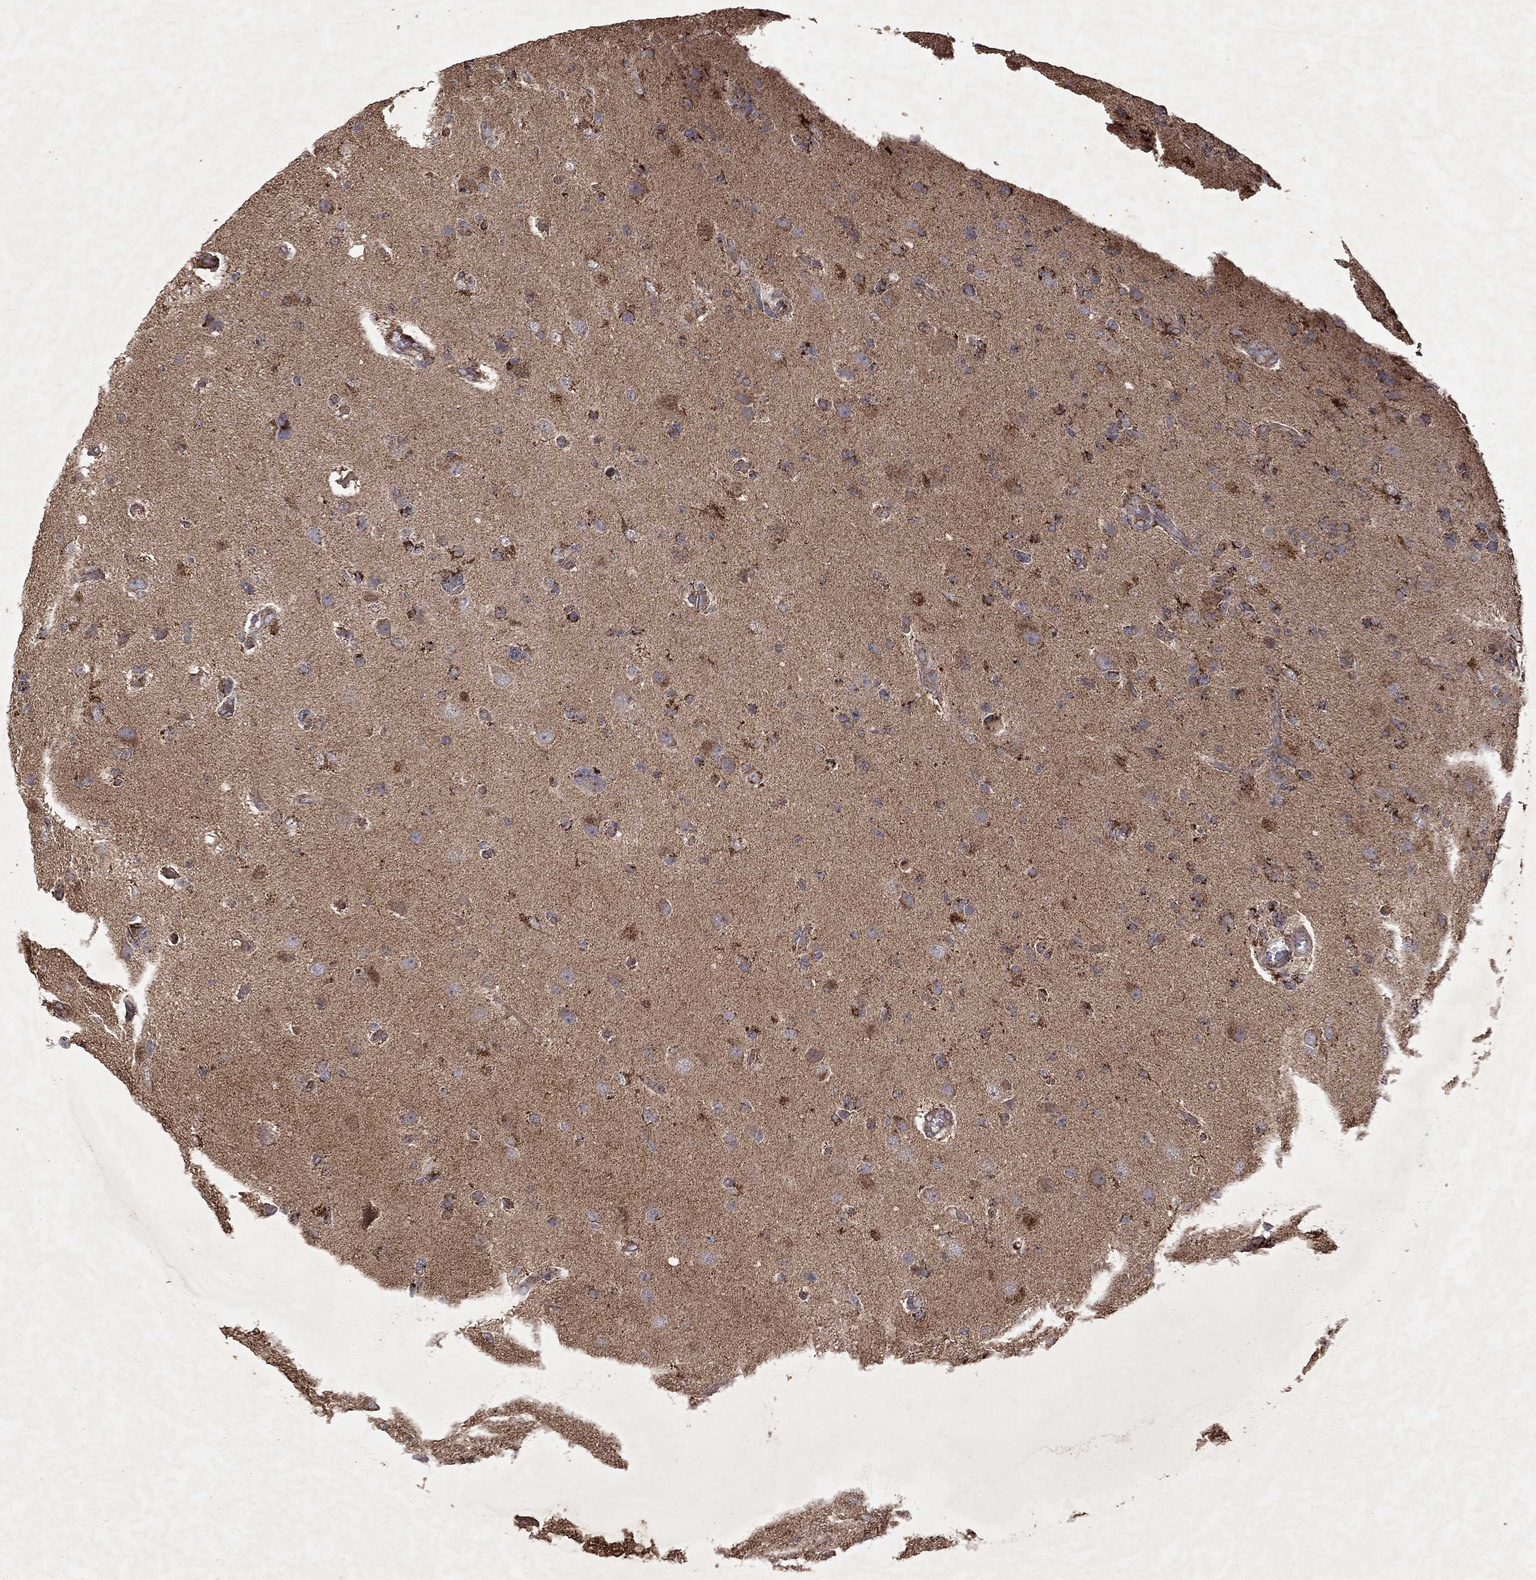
{"staining": {"intensity": "strong", "quantity": "<25%", "location": "cytoplasmic/membranous"}, "tissue": "glioma", "cell_type": "Tumor cells", "image_type": "cancer", "snomed": [{"axis": "morphology", "description": "Glioma, malignant, High grade"}, {"axis": "topography", "description": "Cerebral cortex"}], "caption": "Immunohistochemistry (IHC) image of neoplastic tissue: human high-grade glioma (malignant) stained using immunohistochemistry displays medium levels of strong protein expression localized specifically in the cytoplasmic/membranous of tumor cells, appearing as a cytoplasmic/membranous brown color.", "gene": "PYROXD2", "patient": {"sex": "male", "age": 70}}